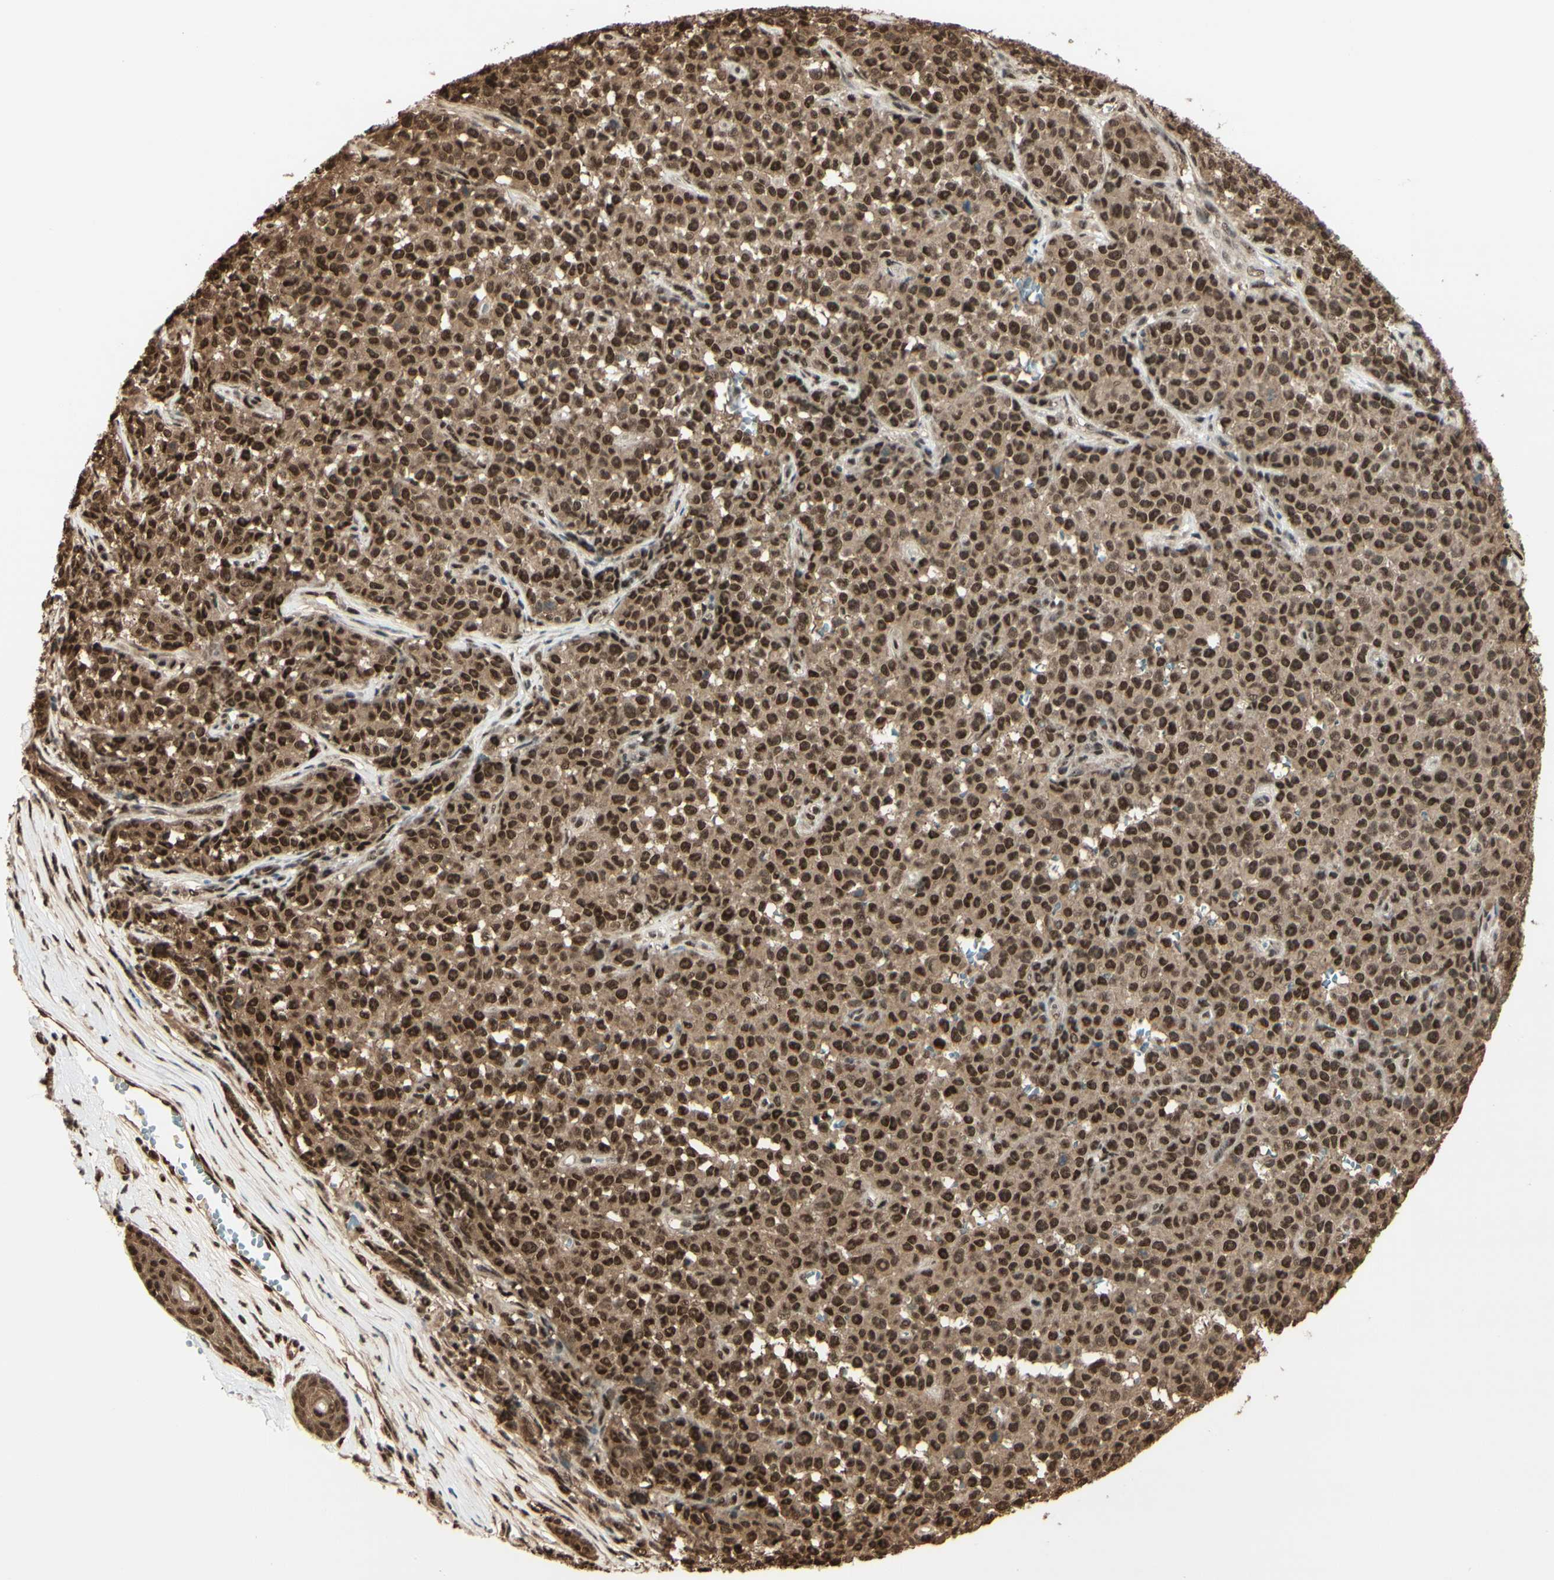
{"staining": {"intensity": "strong", "quantity": ">75%", "location": "cytoplasmic/membranous,nuclear"}, "tissue": "melanoma", "cell_type": "Tumor cells", "image_type": "cancer", "snomed": [{"axis": "morphology", "description": "Malignant melanoma, NOS"}, {"axis": "topography", "description": "Skin"}], "caption": "Immunohistochemical staining of melanoma demonstrates high levels of strong cytoplasmic/membranous and nuclear protein expression in approximately >75% of tumor cells. (Stains: DAB (3,3'-diaminobenzidine) in brown, nuclei in blue, Microscopy: brightfield microscopy at high magnification).", "gene": "HSF1", "patient": {"sex": "female", "age": 82}}